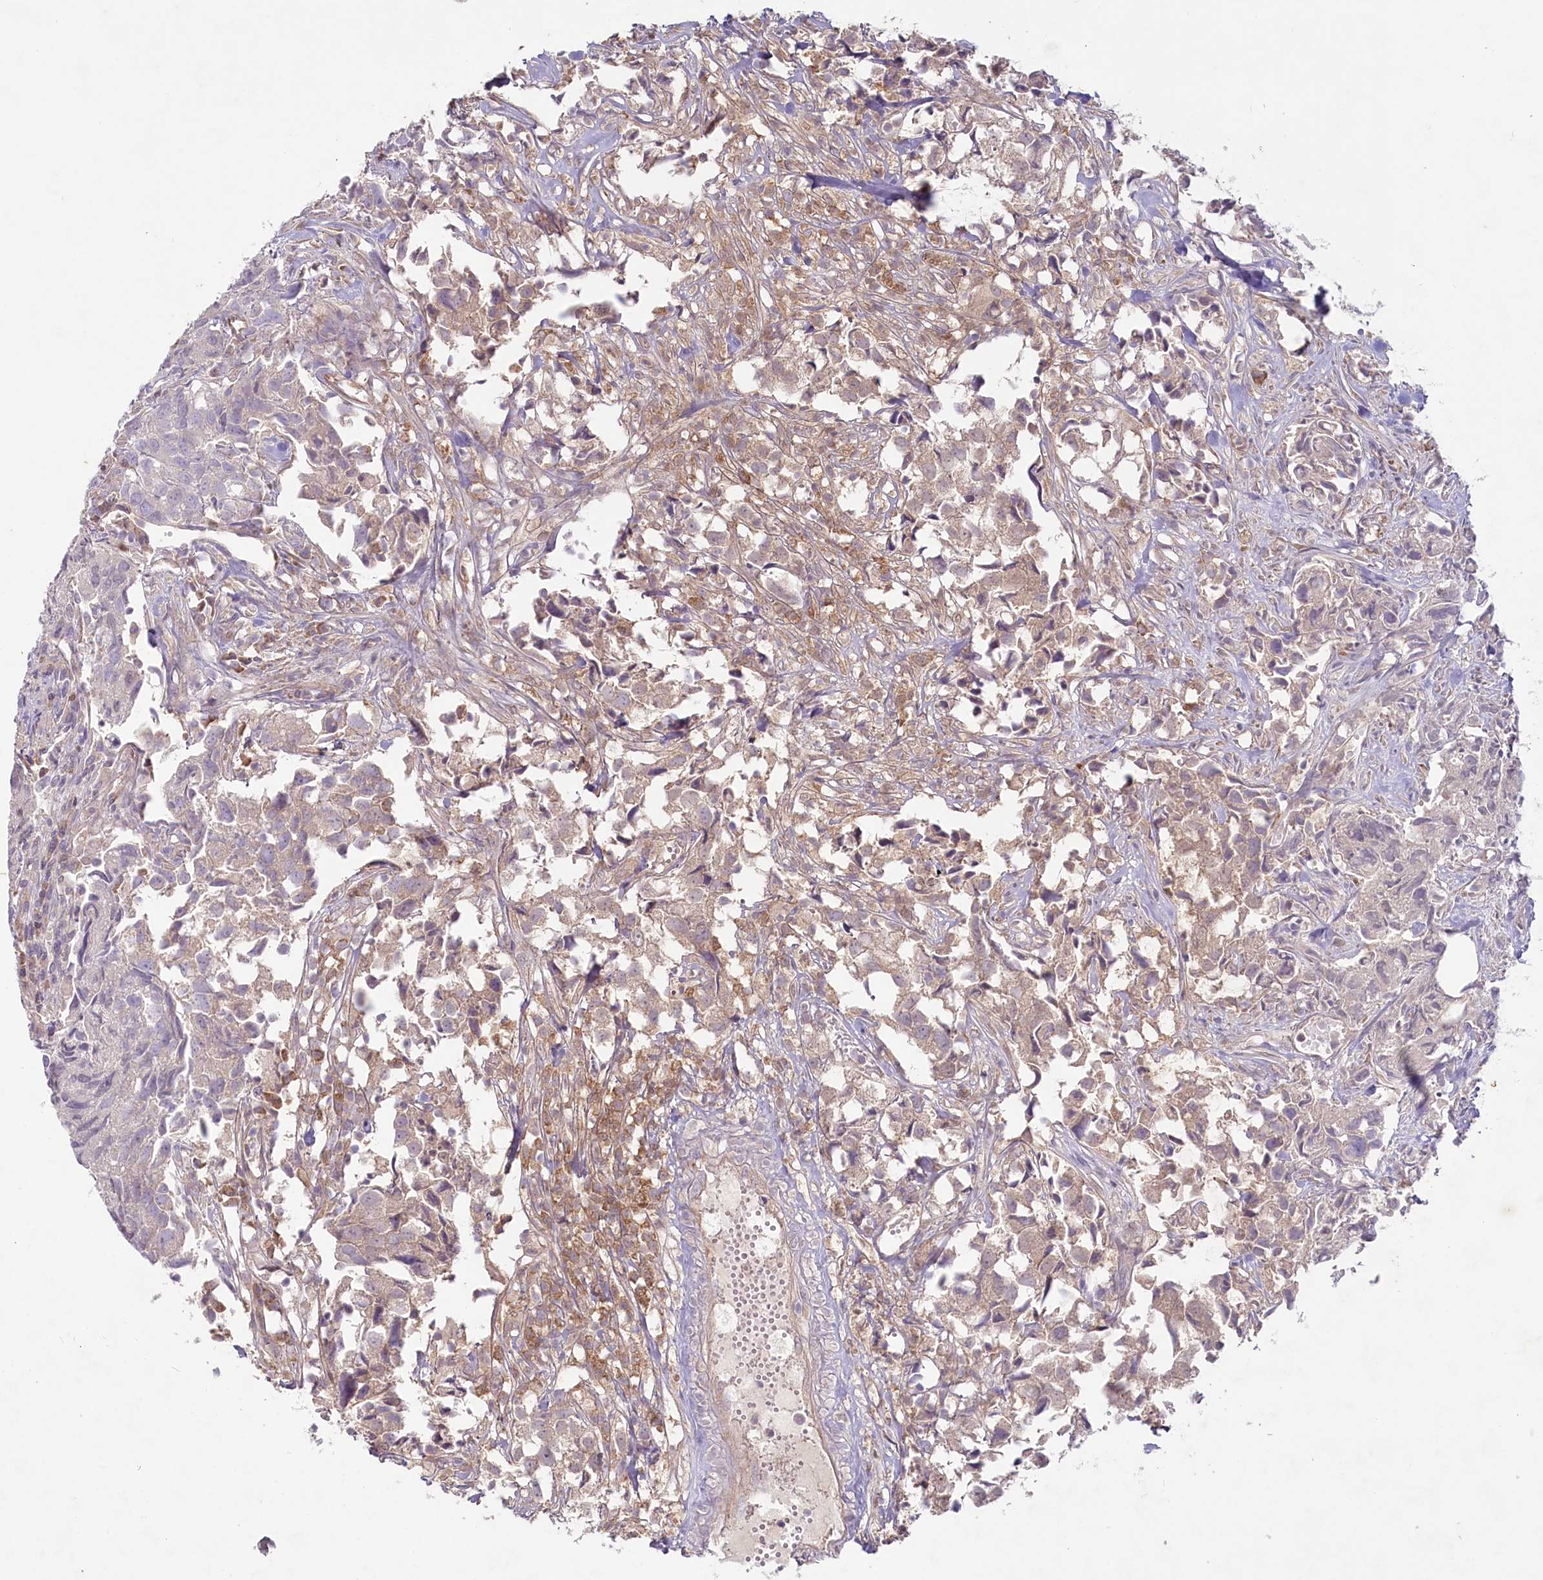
{"staining": {"intensity": "weak", "quantity": "<25%", "location": "cytoplasmic/membranous"}, "tissue": "urothelial cancer", "cell_type": "Tumor cells", "image_type": "cancer", "snomed": [{"axis": "morphology", "description": "Urothelial carcinoma, High grade"}, {"axis": "topography", "description": "Urinary bladder"}], "caption": "The immunohistochemistry image has no significant expression in tumor cells of urothelial carcinoma (high-grade) tissue.", "gene": "TNIP1", "patient": {"sex": "female", "age": 75}}